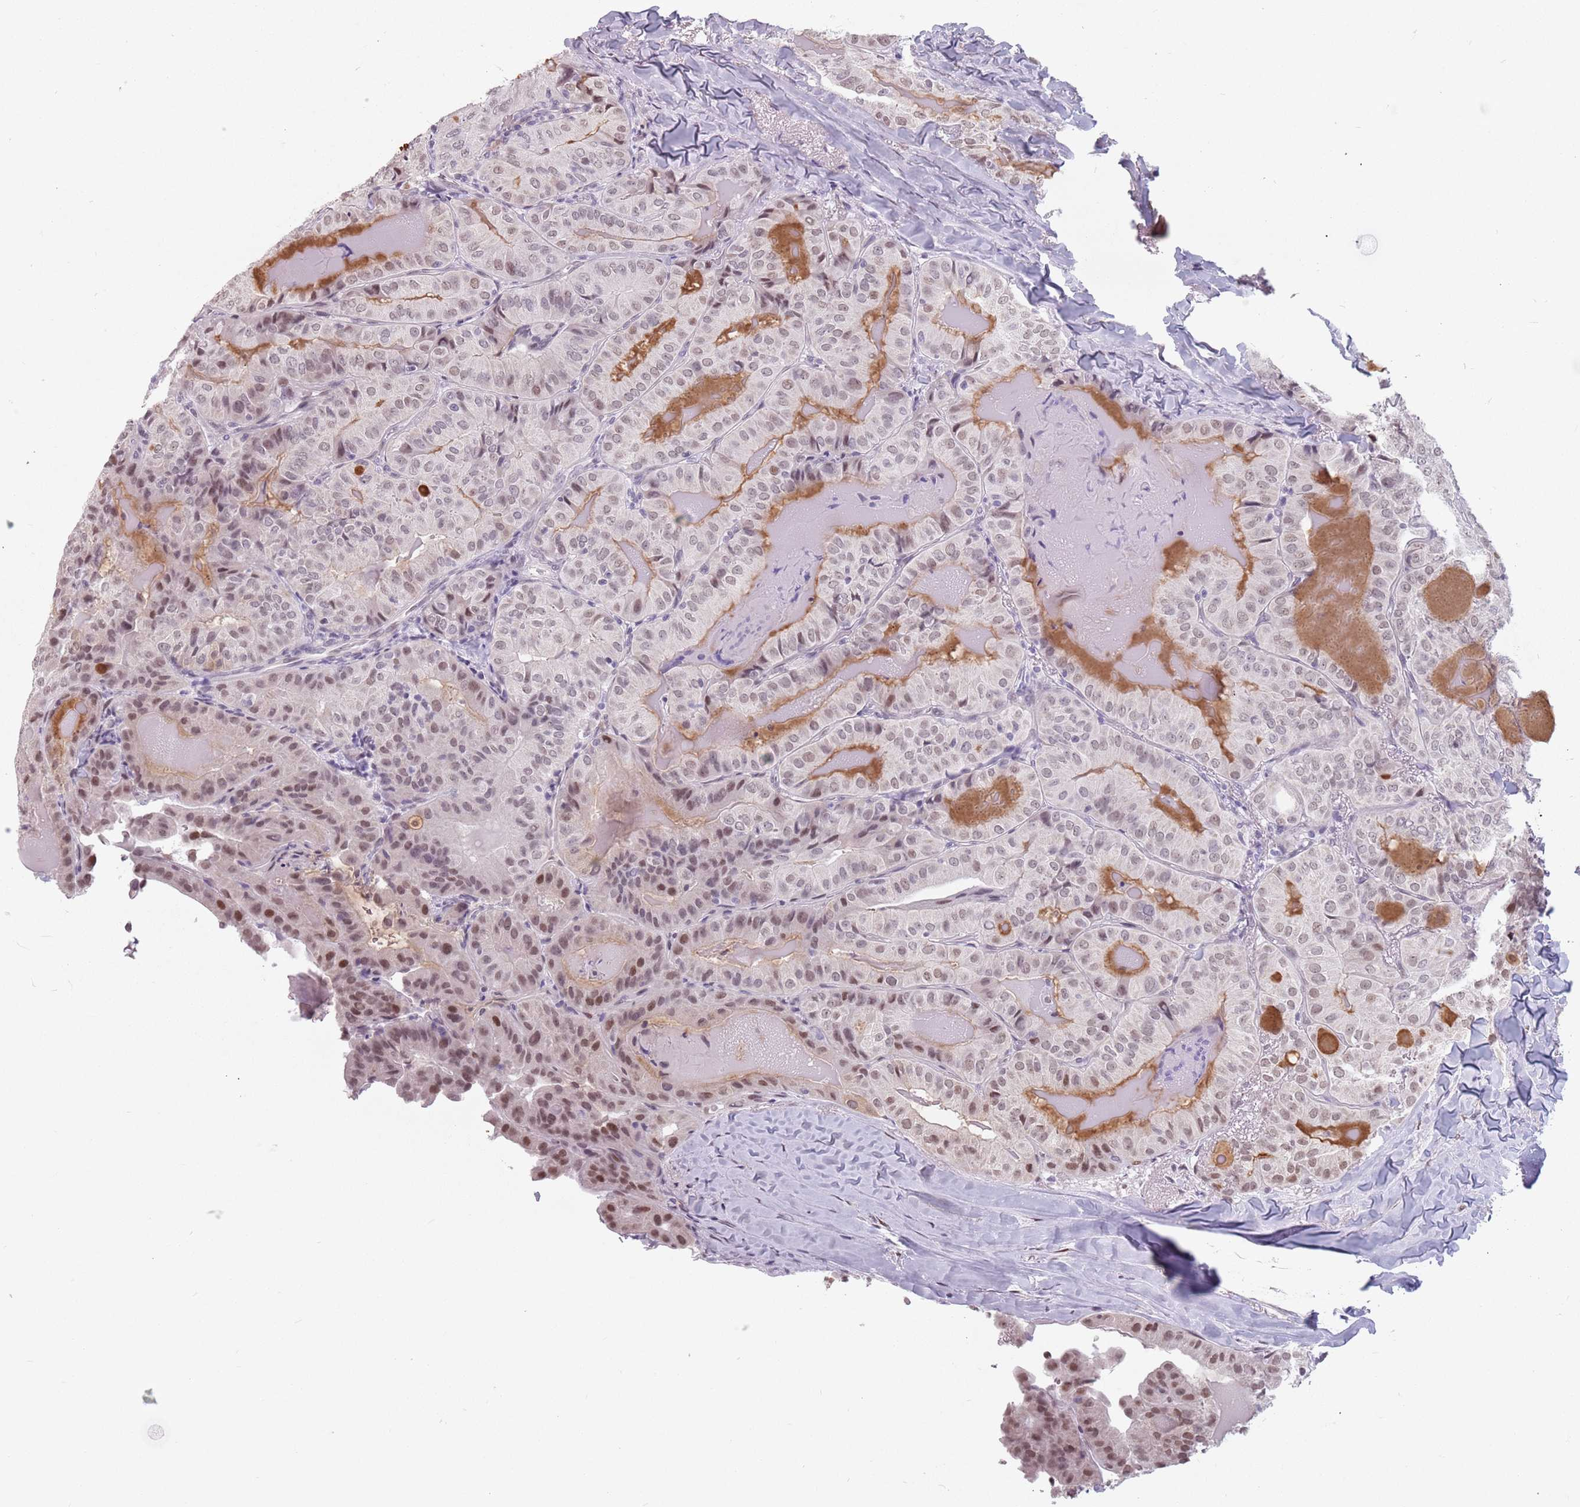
{"staining": {"intensity": "moderate", "quantity": "25%-75%", "location": "nuclear"}, "tissue": "thyroid cancer", "cell_type": "Tumor cells", "image_type": "cancer", "snomed": [{"axis": "morphology", "description": "Papillary adenocarcinoma, NOS"}, {"axis": "topography", "description": "Thyroid gland"}], "caption": "IHC of thyroid papillary adenocarcinoma demonstrates medium levels of moderate nuclear positivity in approximately 25%-75% of tumor cells. Using DAB (3,3'-diaminobenzidine) (brown) and hematoxylin (blue) stains, captured at high magnification using brightfield microscopy.", "gene": "PTCHD1", "patient": {"sex": "female", "age": 68}}